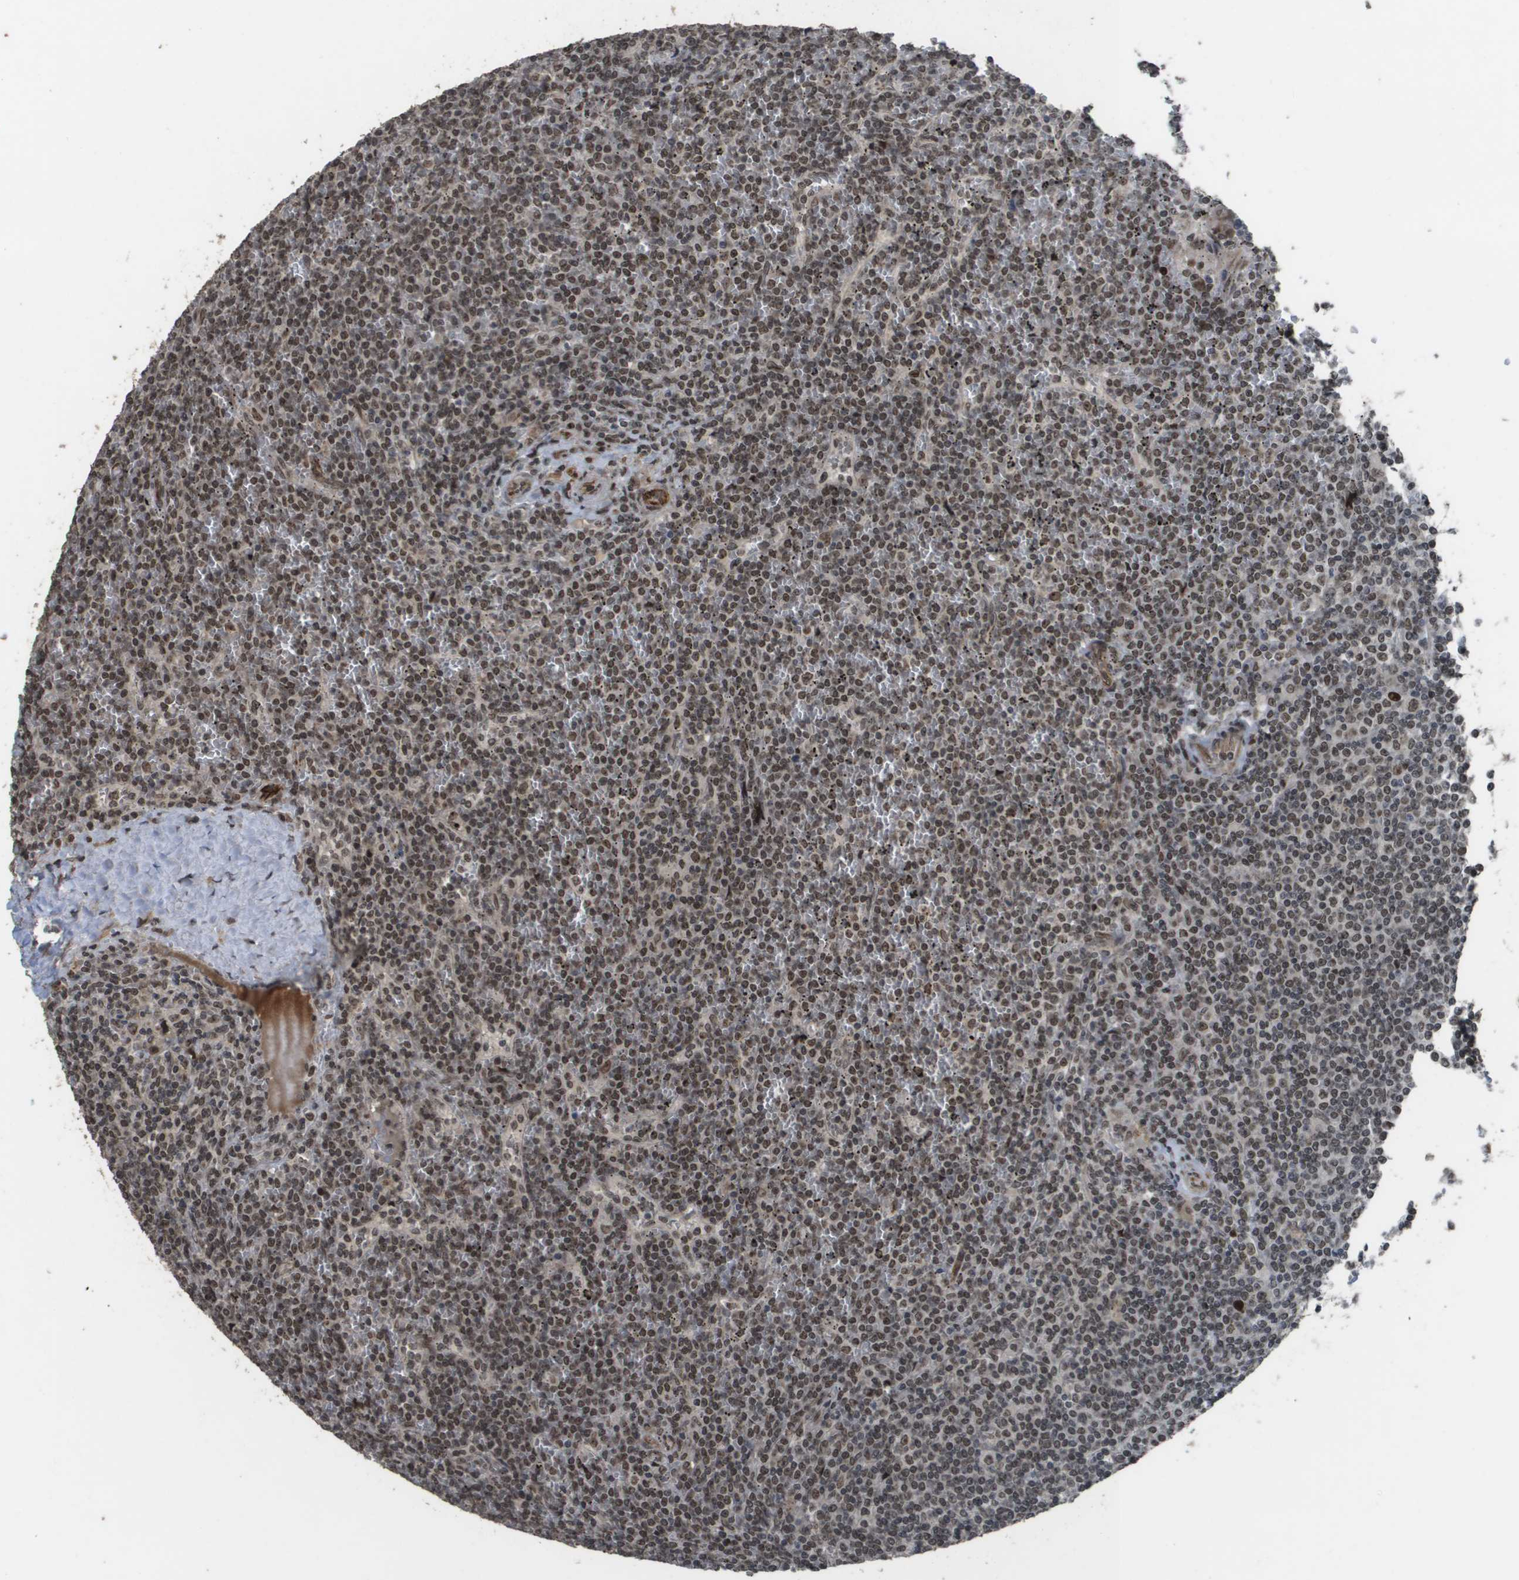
{"staining": {"intensity": "moderate", "quantity": ">75%", "location": "nuclear"}, "tissue": "lymphoma", "cell_type": "Tumor cells", "image_type": "cancer", "snomed": [{"axis": "morphology", "description": "Malignant lymphoma, non-Hodgkin's type, Low grade"}, {"axis": "topography", "description": "Spleen"}], "caption": "Immunohistochemistry (IHC) micrograph of neoplastic tissue: human lymphoma stained using immunohistochemistry reveals medium levels of moderate protein expression localized specifically in the nuclear of tumor cells, appearing as a nuclear brown color.", "gene": "KAT5", "patient": {"sex": "female", "age": 19}}